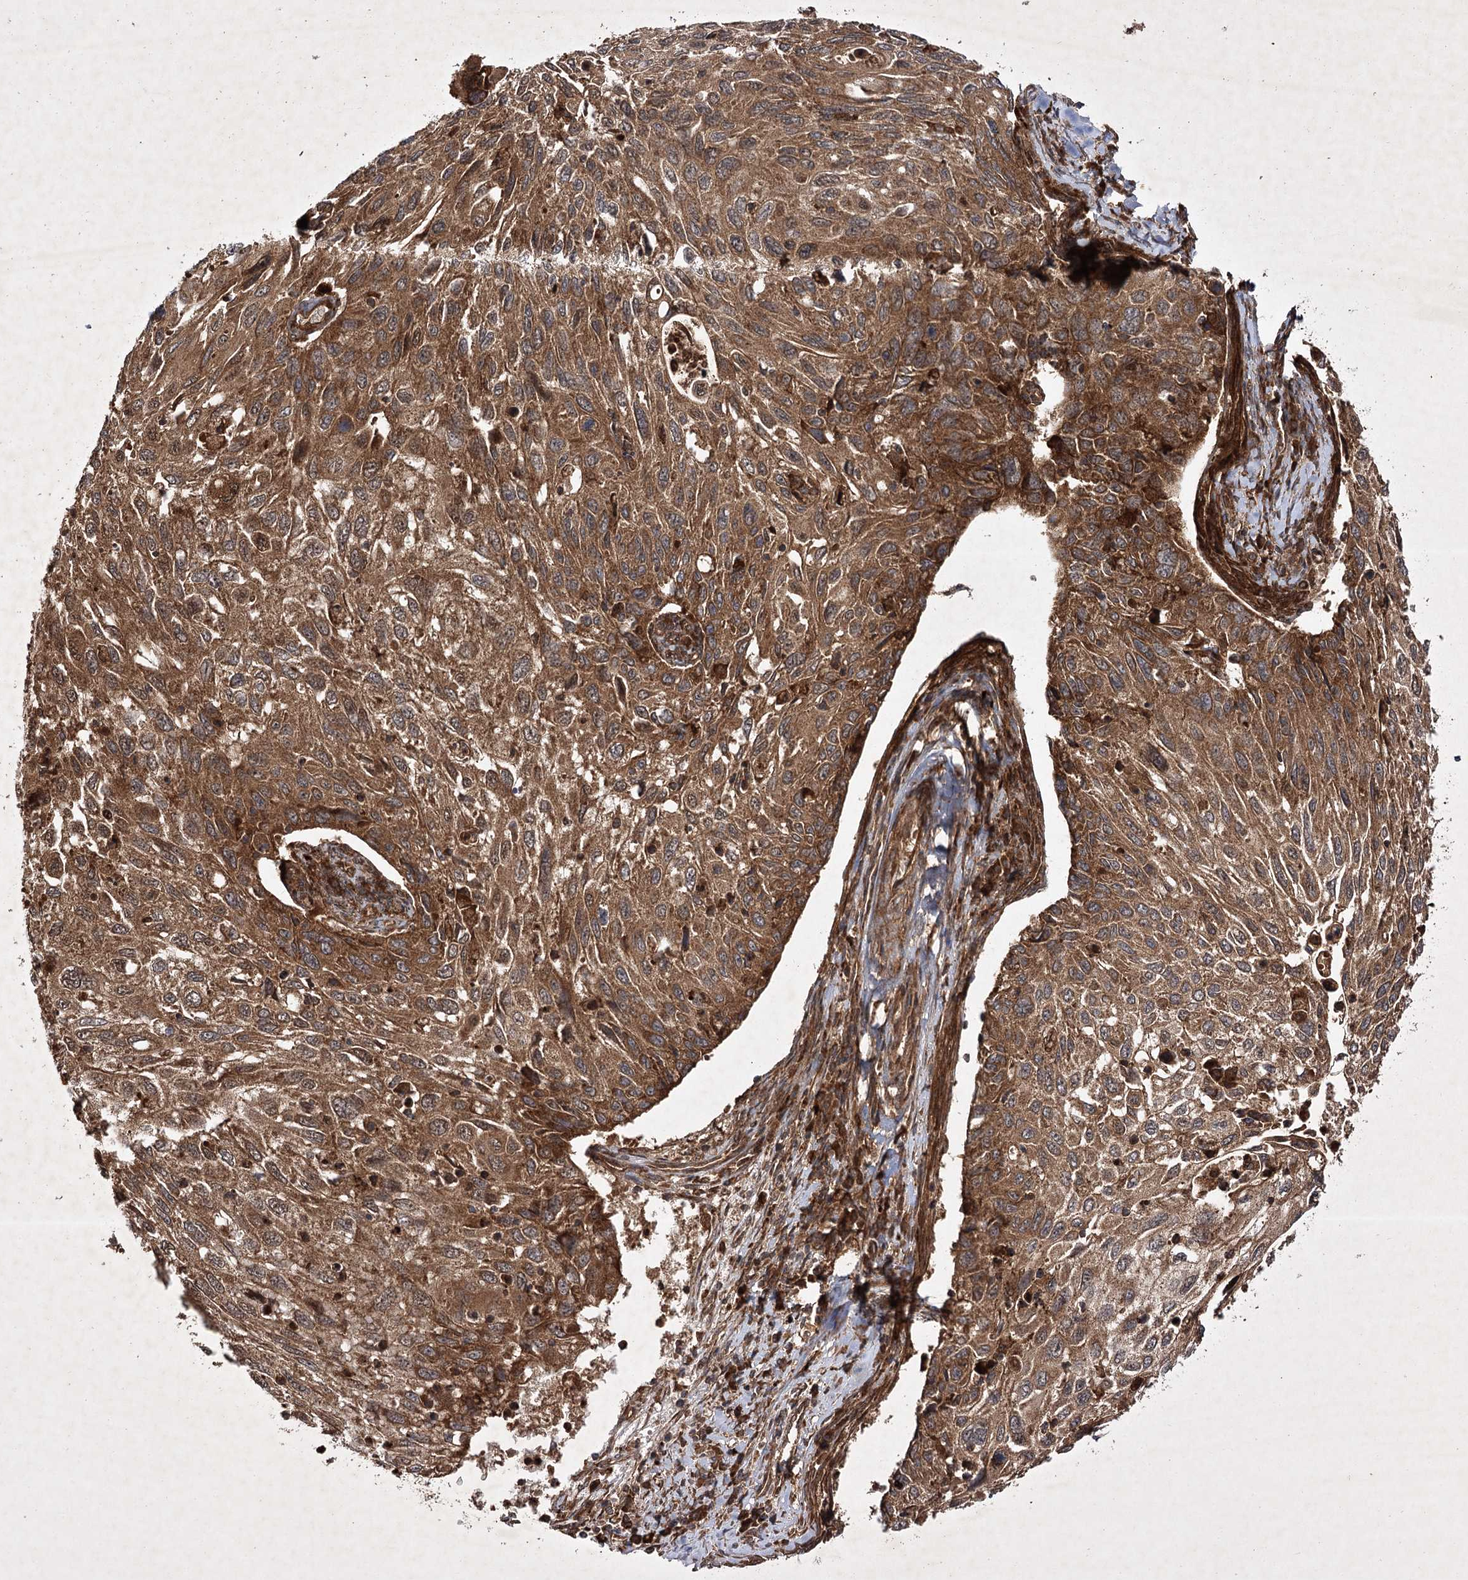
{"staining": {"intensity": "moderate", "quantity": ">75%", "location": "cytoplasmic/membranous"}, "tissue": "cervical cancer", "cell_type": "Tumor cells", "image_type": "cancer", "snomed": [{"axis": "morphology", "description": "Squamous cell carcinoma, NOS"}, {"axis": "topography", "description": "Cervix"}], "caption": "Tumor cells exhibit medium levels of moderate cytoplasmic/membranous positivity in about >75% of cells in cervical cancer (squamous cell carcinoma). (DAB (3,3'-diaminobenzidine) IHC, brown staining for protein, blue staining for nuclei).", "gene": "DNAJC13", "patient": {"sex": "female", "age": 70}}